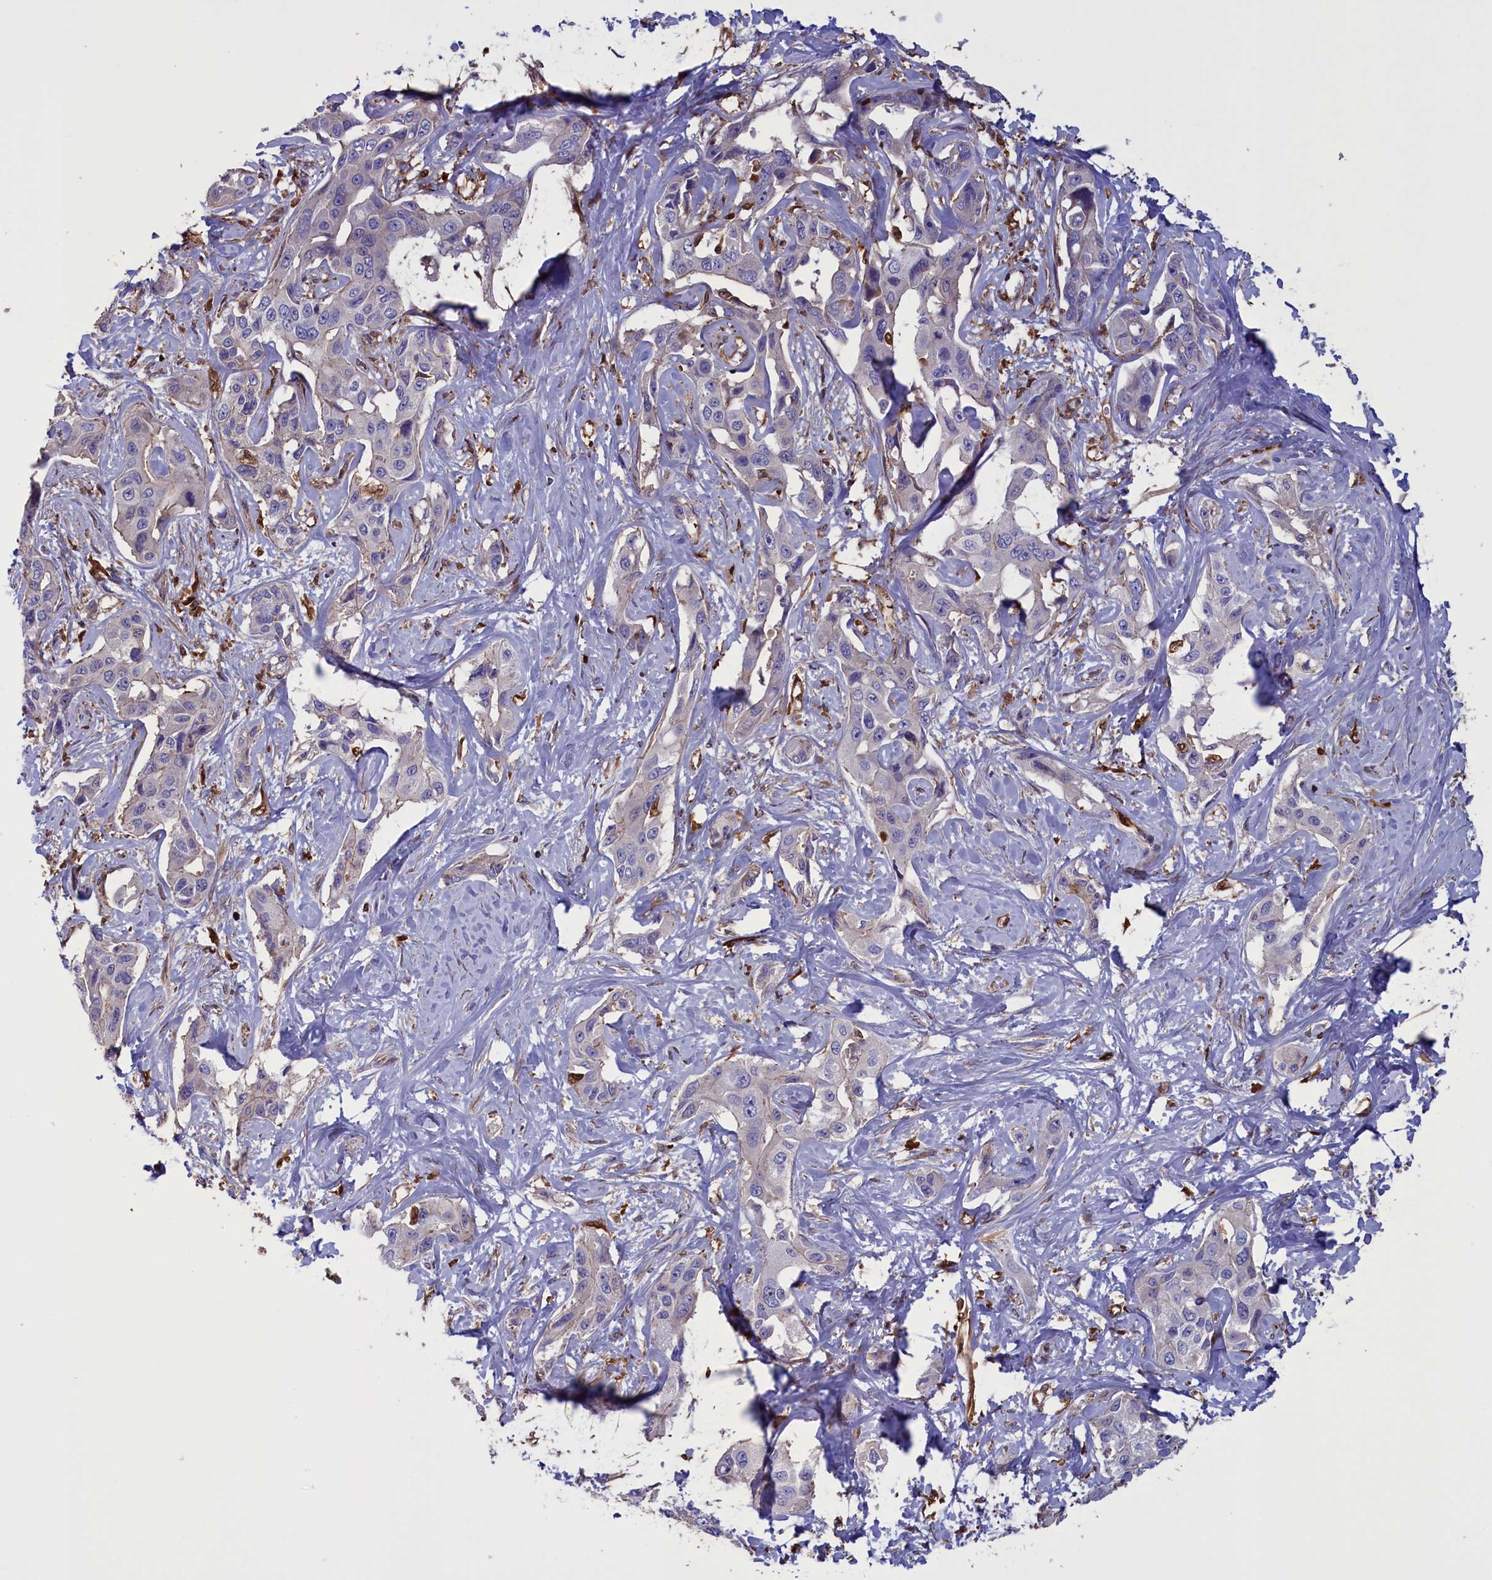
{"staining": {"intensity": "negative", "quantity": "none", "location": "none"}, "tissue": "liver cancer", "cell_type": "Tumor cells", "image_type": "cancer", "snomed": [{"axis": "morphology", "description": "Cholangiocarcinoma"}, {"axis": "topography", "description": "Liver"}], "caption": "Liver cancer (cholangiocarcinoma) stained for a protein using immunohistochemistry displays no staining tumor cells.", "gene": "ARHGAP18", "patient": {"sex": "male", "age": 59}}